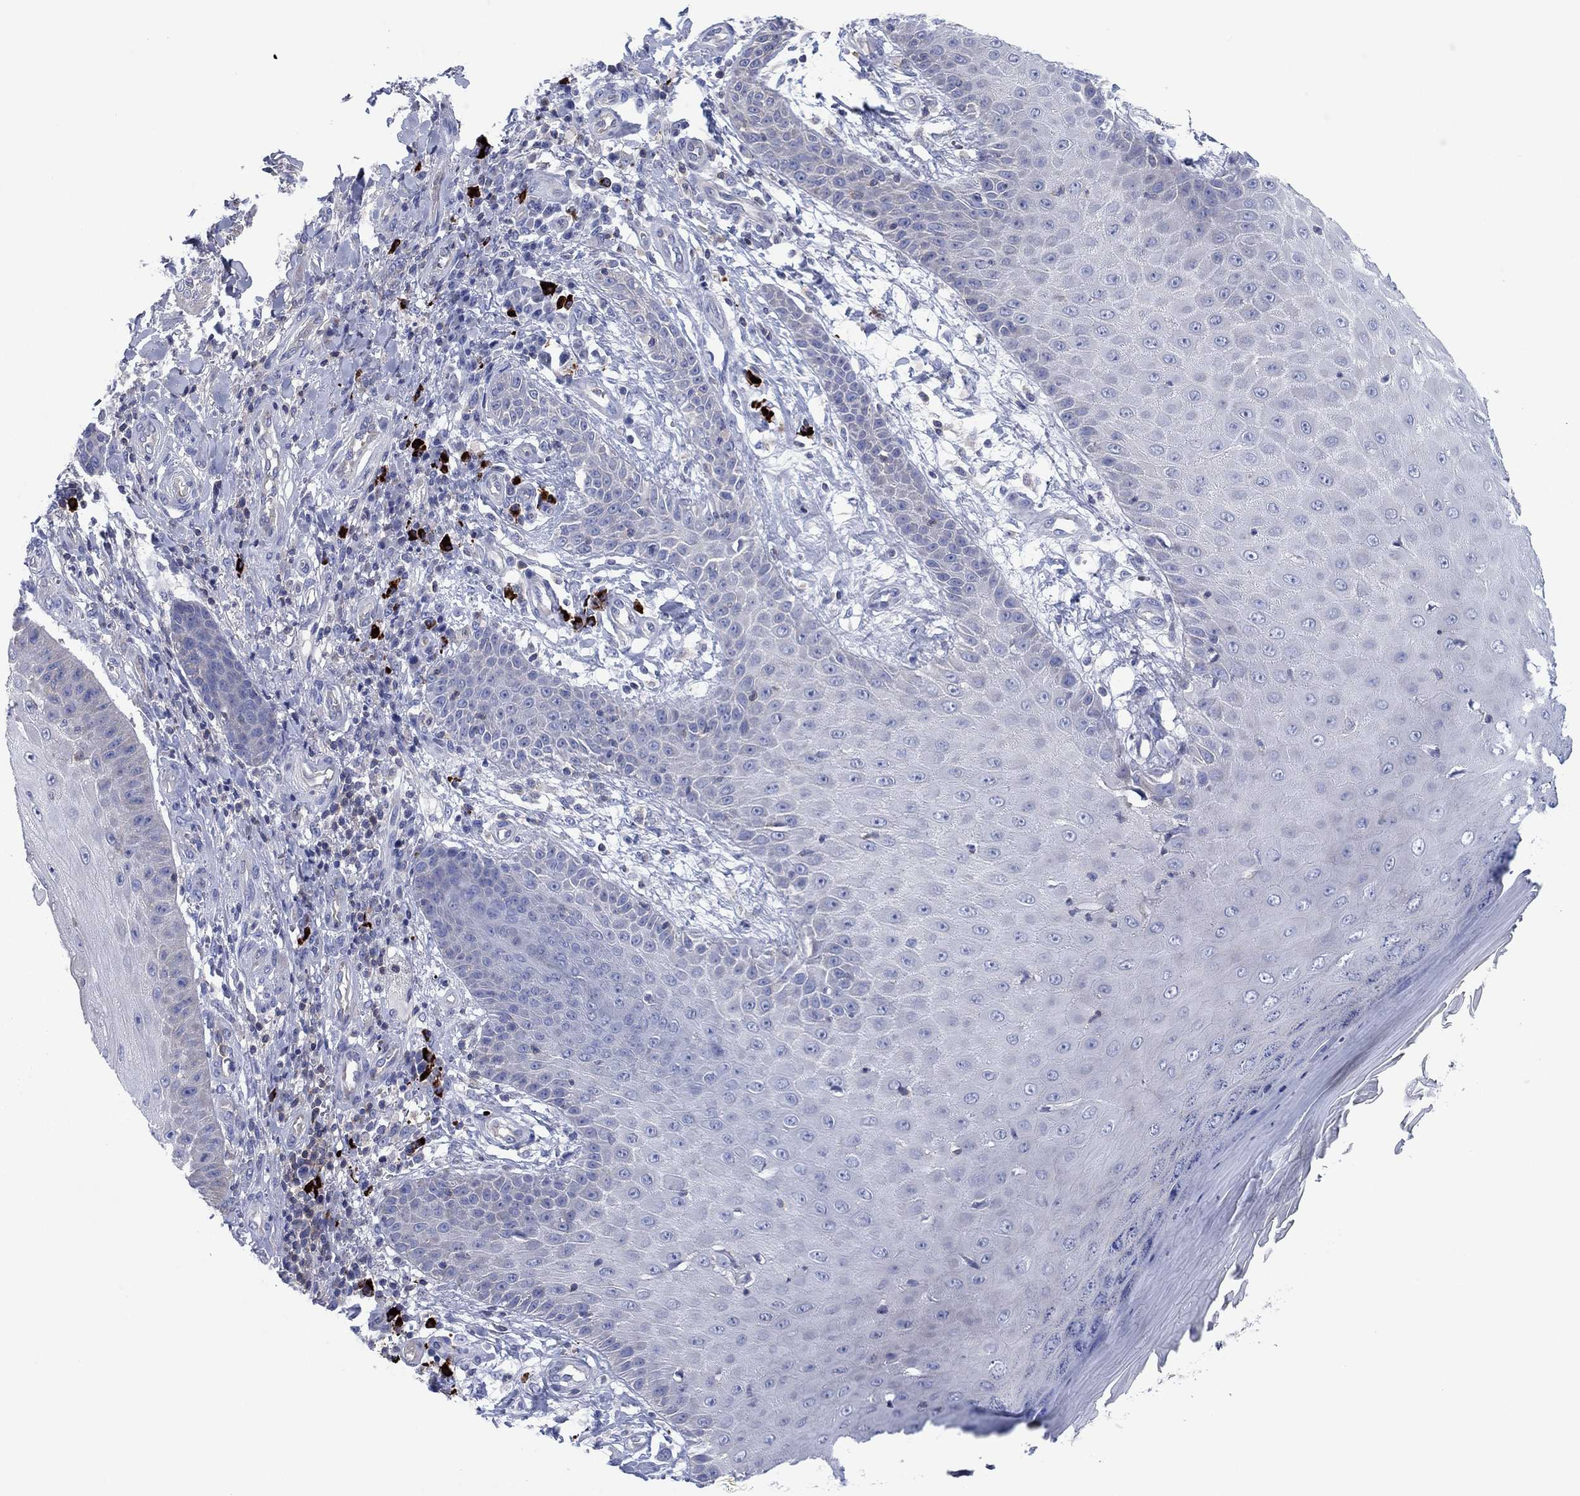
{"staining": {"intensity": "negative", "quantity": "none", "location": "none"}, "tissue": "skin cancer", "cell_type": "Tumor cells", "image_type": "cancer", "snomed": [{"axis": "morphology", "description": "Squamous cell carcinoma, NOS"}, {"axis": "topography", "description": "Skin"}], "caption": "IHC image of human squamous cell carcinoma (skin) stained for a protein (brown), which displays no expression in tumor cells.", "gene": "PVR", "patient": {"sex": "male", "age": 70}}